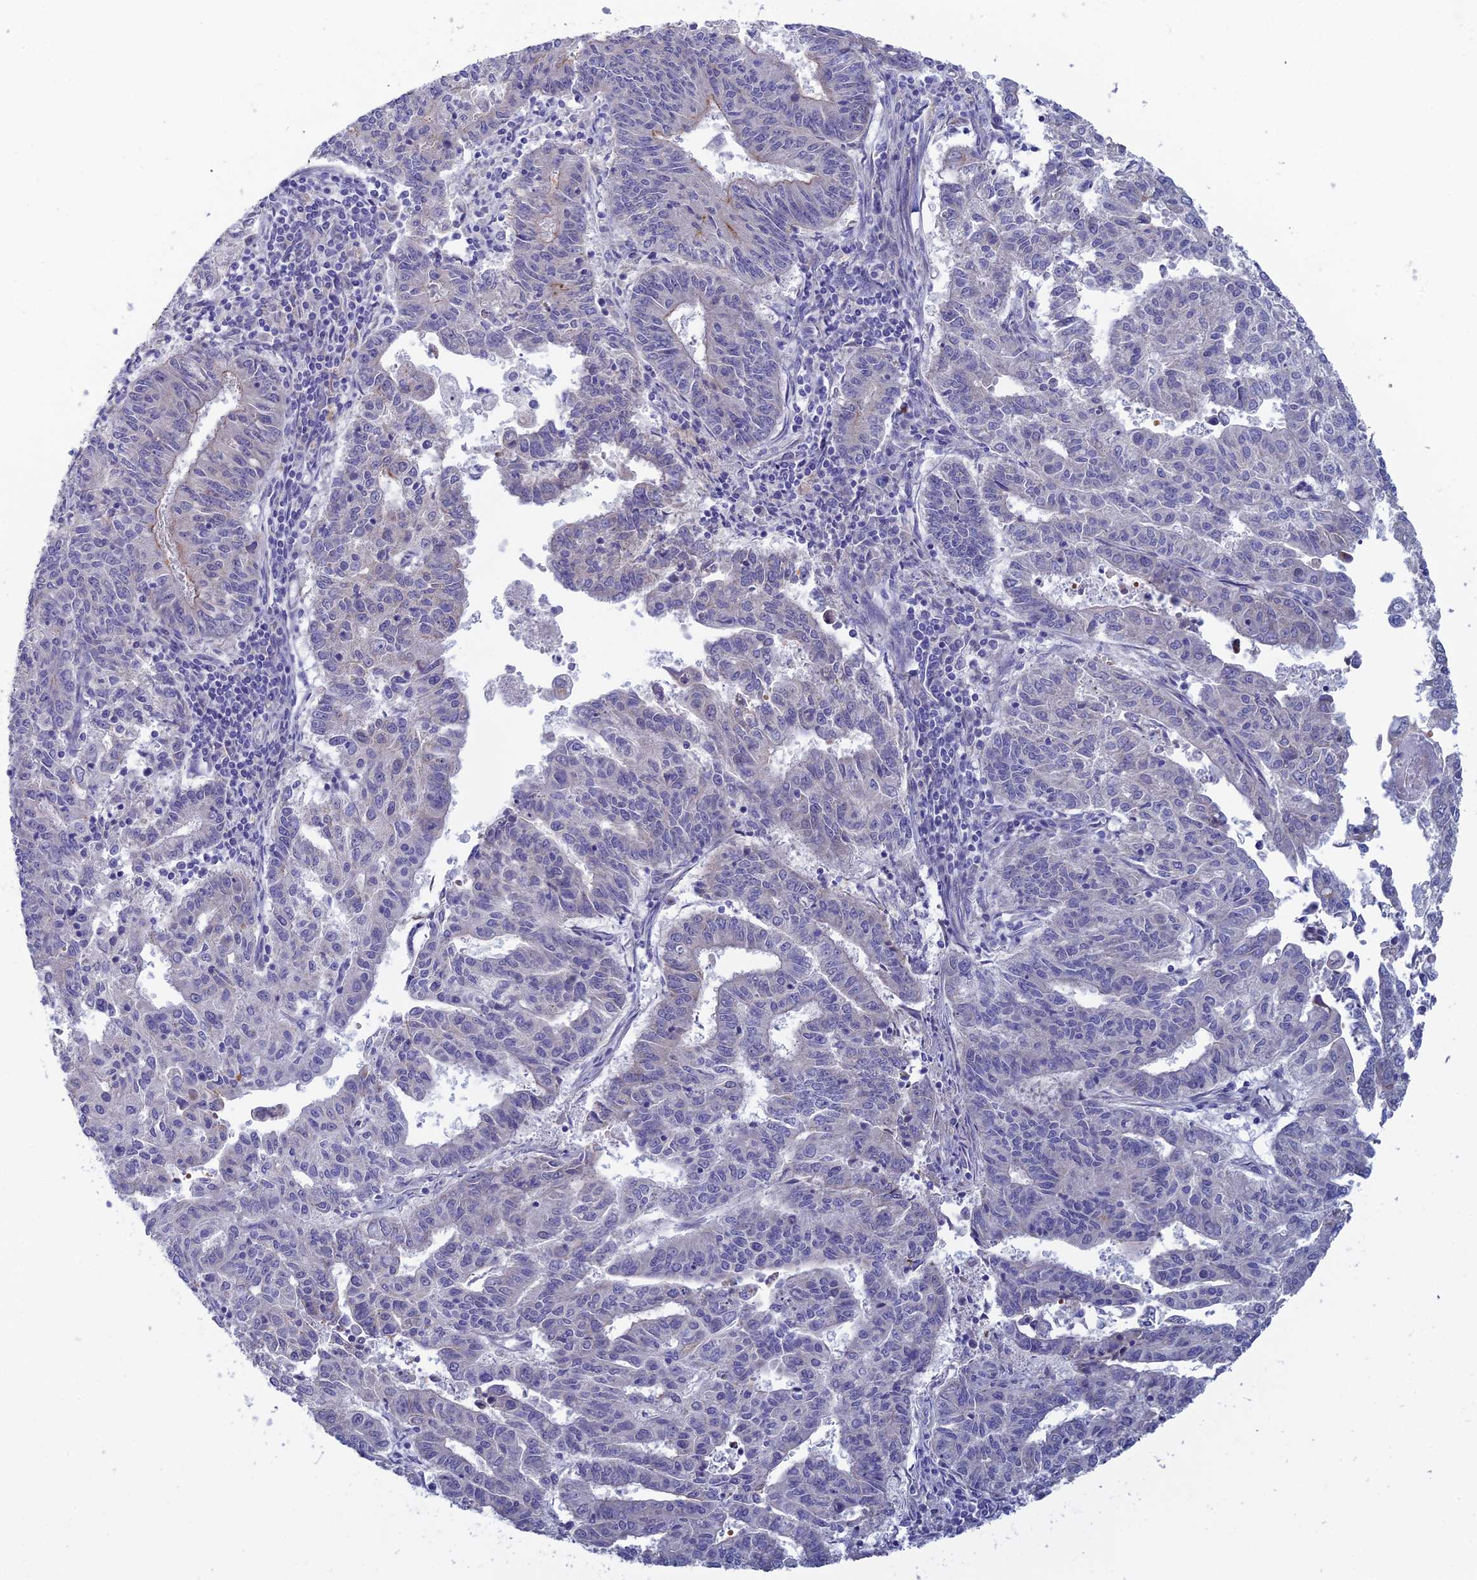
{"staining": {"intensity": "moderate", "quantity": "<25%", "location": "cytoplasmic/membranous"}, "tissue": "endometrial cancer", "cell_type": "Tumor cells", "image_type": "cancer", "snomed": [{"axis": "morphology", "description": "Adenocarcinoma, NOS"}, {"axis": "topography", "description": "Endometrium"}], "caption": "Moderate cytoplasmic/membranous expression is seen in about <25% of tumor cells in endometrial cancer.", "gene": "GIPC1", "patient": {"sex": "female", "age": 59}}